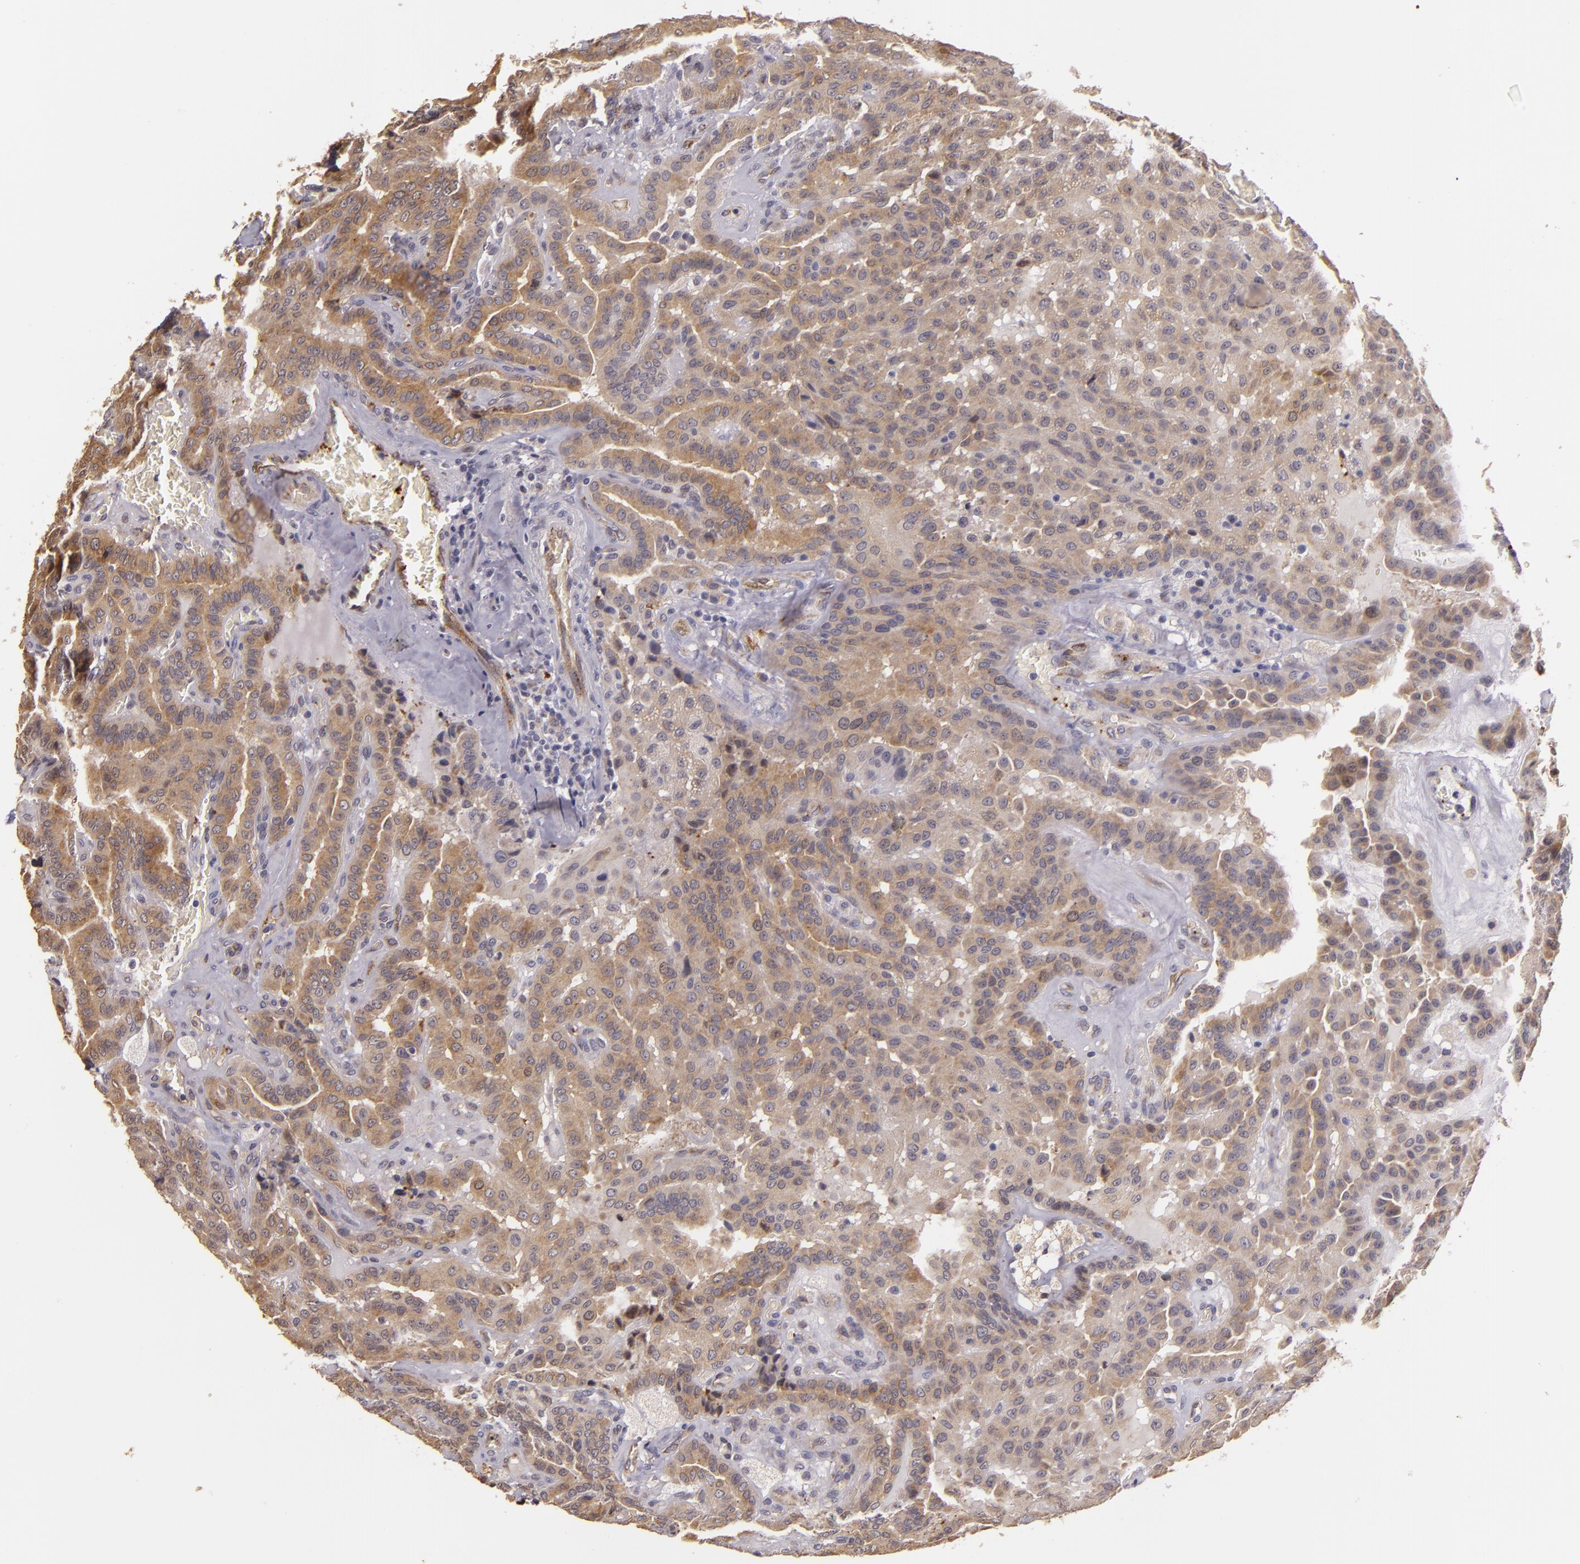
{"staining": {"intensity": "weak", "quantity": ">75%", "location": "cytoplasmic/membranous"}, "tissue": "thyroid cancer", "cell_type": "Tumor cells", "image_type": "cancer", "snomed": [{"axis": "morphology", "description": "Papillary adenocarcinoma, NOS"}, {"axis": "topography", "description": "Thyroid gland"}], "caption": "Weak cytoplasmic/membranous protein staining is present in about >75% of tumor cells in thyroid cancer (papillary adenocarcinoma).", "gene": "SYTL4", "patient": {"sex": "male", "age": 87}}